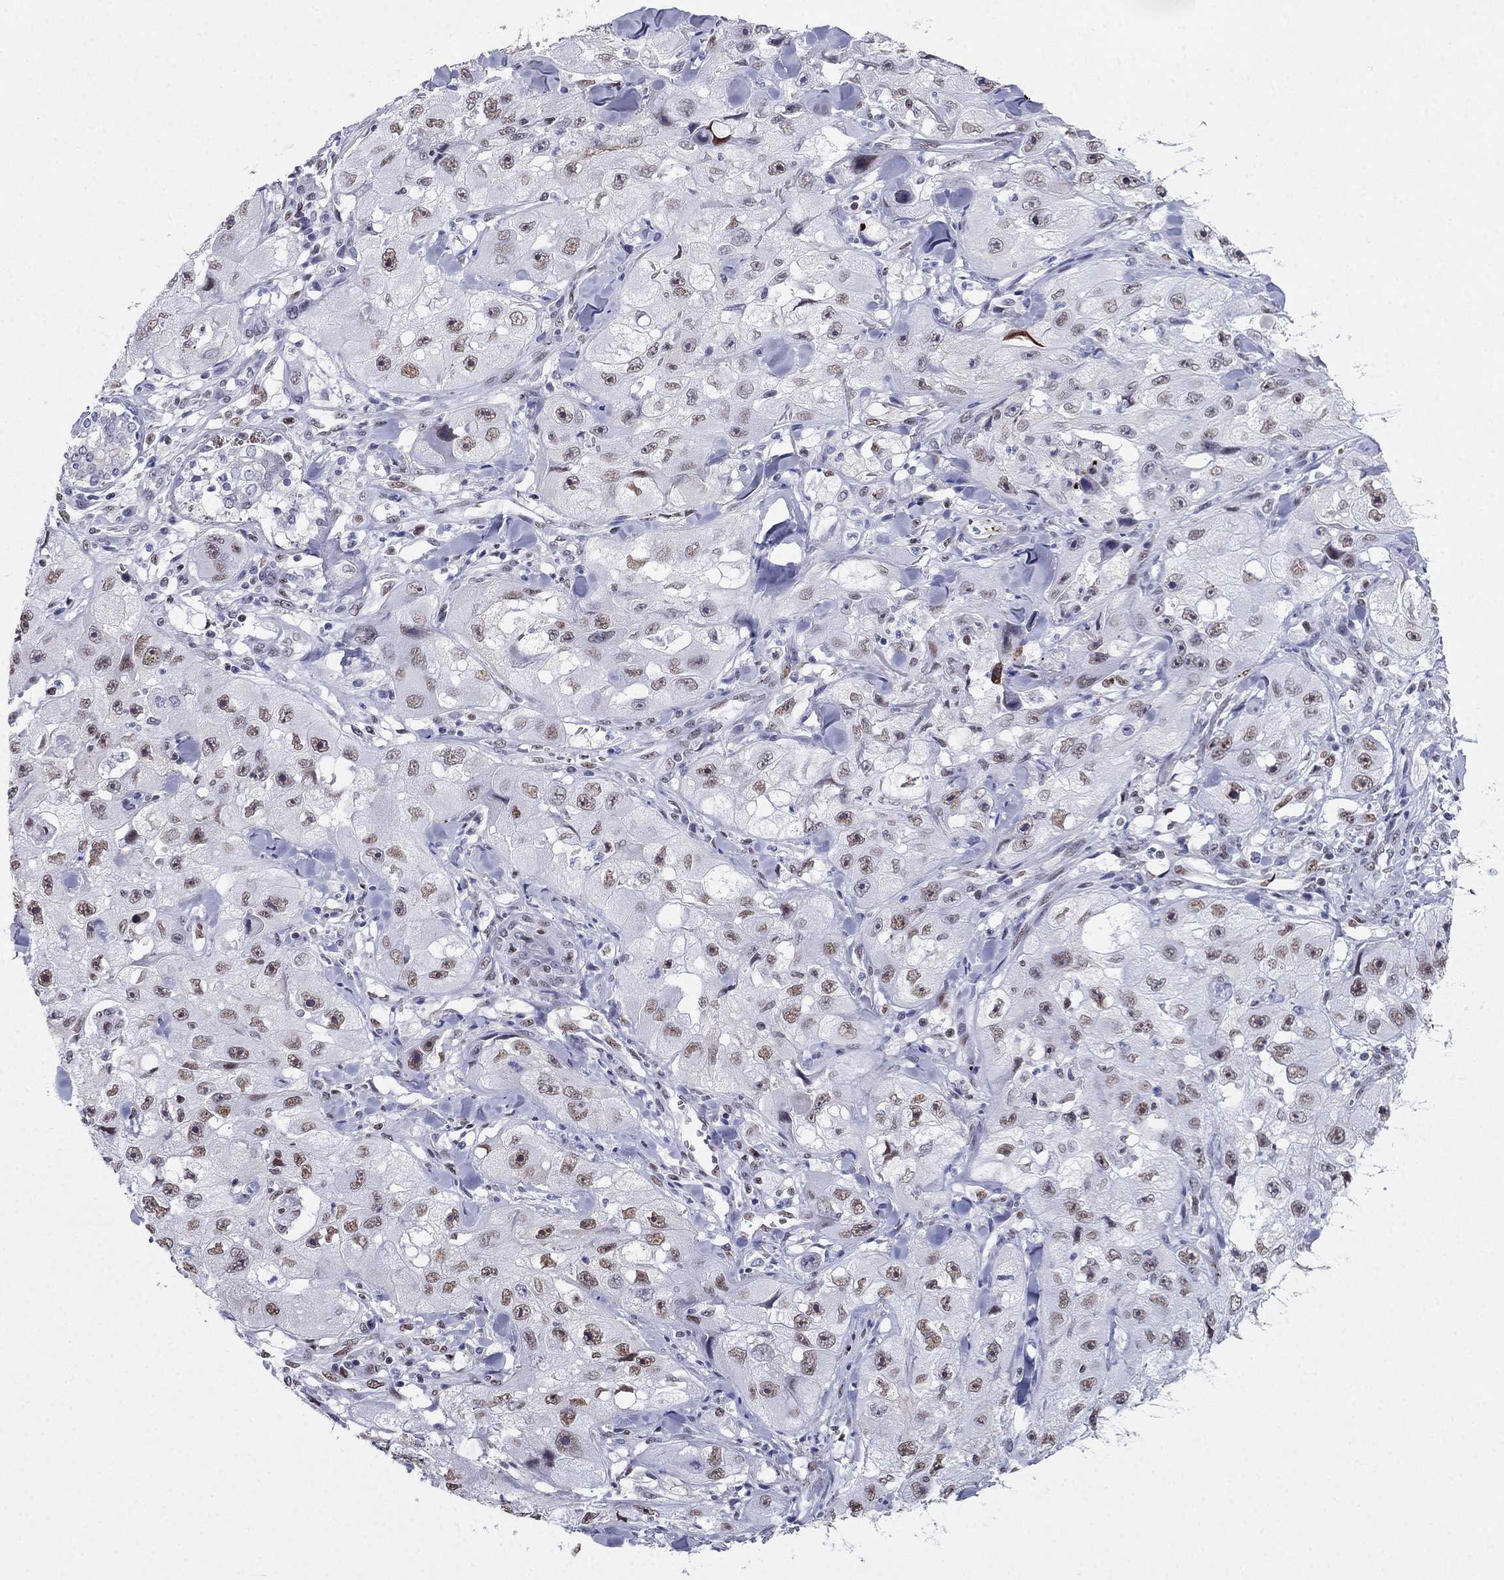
{"staining": {"intensity": "weak", "quantity": ">75%", "location": "nuclear"}, "tissue": "skin cancer", "cell_type": "Tumor cells", "image_type": "cancer", "snomed": [{"axis": "morphology", "description": "Squamous cell carcinoma, NOS"}, {"axis": "topography", "description": "Skin"}, {"axis": "topography", "description": "Subcutis"}], "caption": "Immunohistochemical staining of skin cancer (squamous cell carcinoma) displays low levels of weak nuclear expression in approximately >75% of tumor cells. (DAB IHC, brown staining for protein, blue staining for nuclei).", "gene": "PPM1G", "patient": {"sex": "male", "age": 73}}